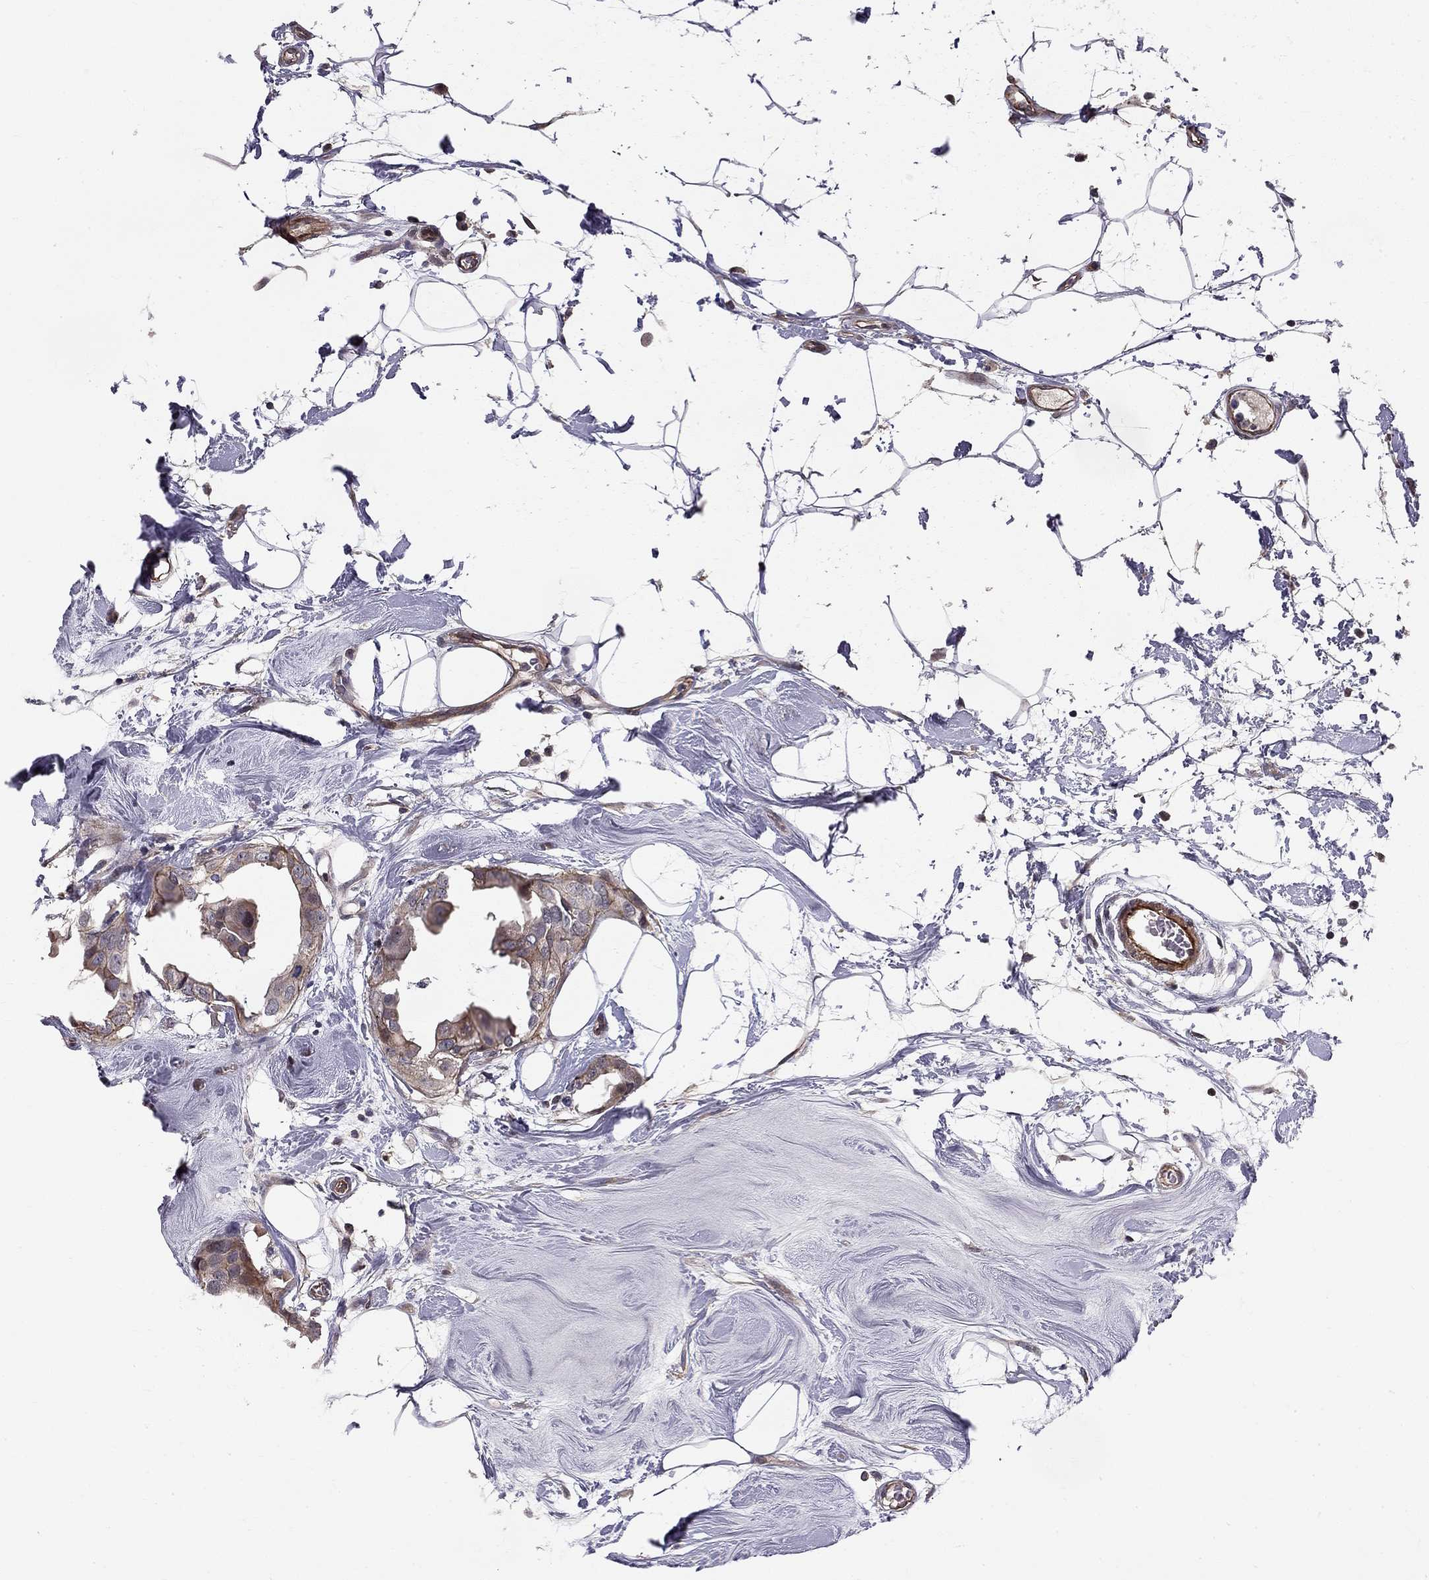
{"staining": {"intensity": "moderate", "quantity": "25%-75%", "location": "cytoplasmic/membranous"}, "tissue": "breast cancer", "cell_type": "Tumor cells", "image_type": "cancer", "snomed": [{"axis": "morphology", "description": "Normal tissue, NOS"}, {"axis": "morphology", "description": "Duct carcinoma"}, {"axis": "topography", "description": "Breast"}], "caption": "Brown immunohistochemical staining in human breast infiltrating ductal carcinoma exhibits moderate cytoplasmic/membranous expression in about 25%-75% of tumor cells. Immunohistochemistry stains the protein of interest in brown and the nuclei are stained blue.", "gene": "GJB4", "patient": {"sex": "female", "age": 40}}